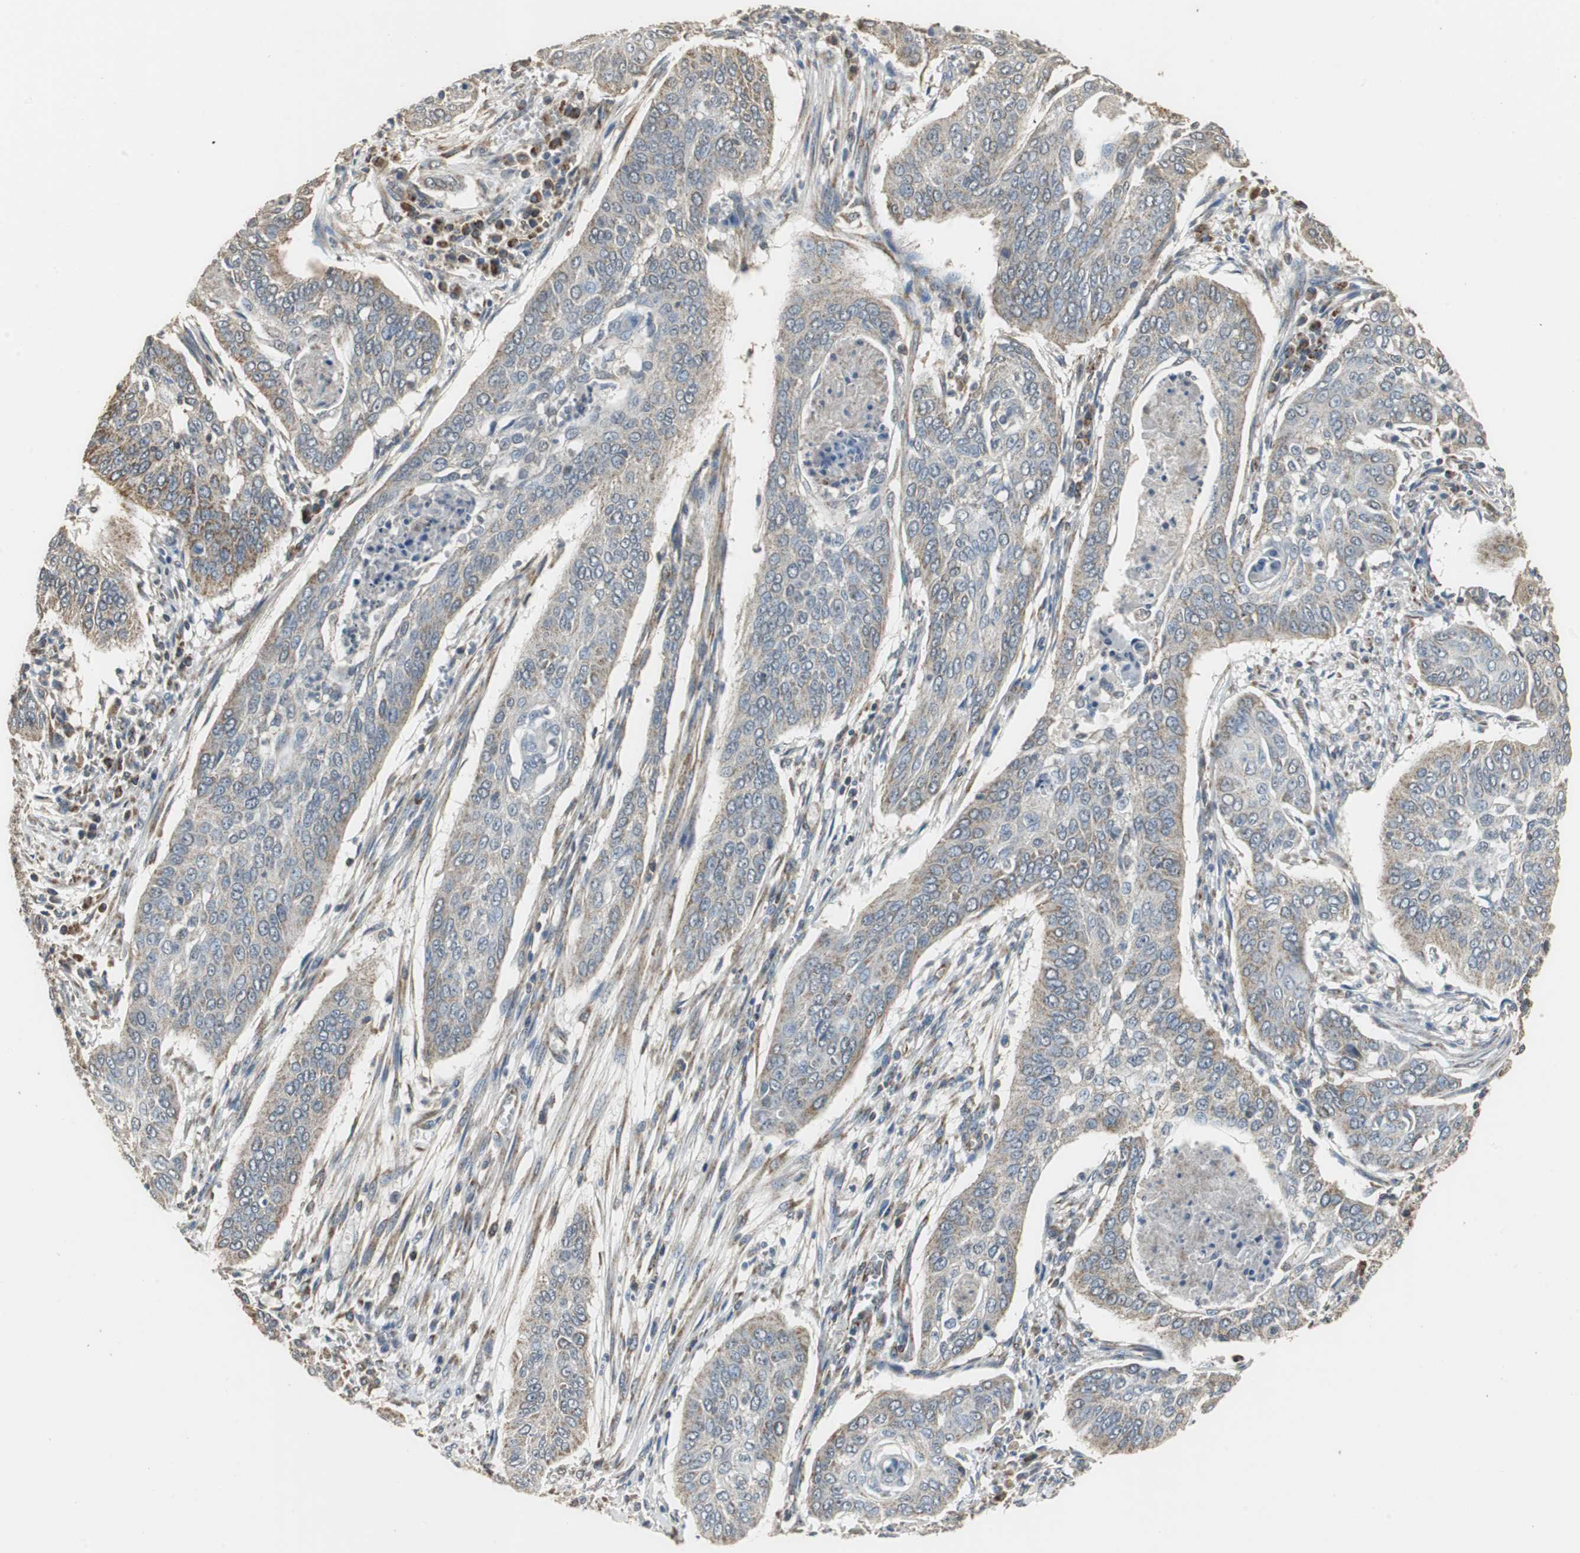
{"staining": {"intensity": "moderate", "quantity": ">75%", "location": "cytoplasmic/membranous"}, "tissue": "cervical cancer", "cell_type": "Tumor cells", "image_type": "cancer", "snomed": [{"axis": "morphology", "description": "Squamous cell carcinoma, NOS"}, {"axis": "topography", "description": "Cervix"}], "caption": "DAB immunohistochemical staining of cervical cancer (squamous cell carcinoma) displays moderate cytoplasmic/membranous protein expression in approximately >75% of tumor cells. The protein of interest is shown in brown color, while the nuclei are stained blue.", "gene": "NNT", "patient": {"sex": "female", "age": 39}}